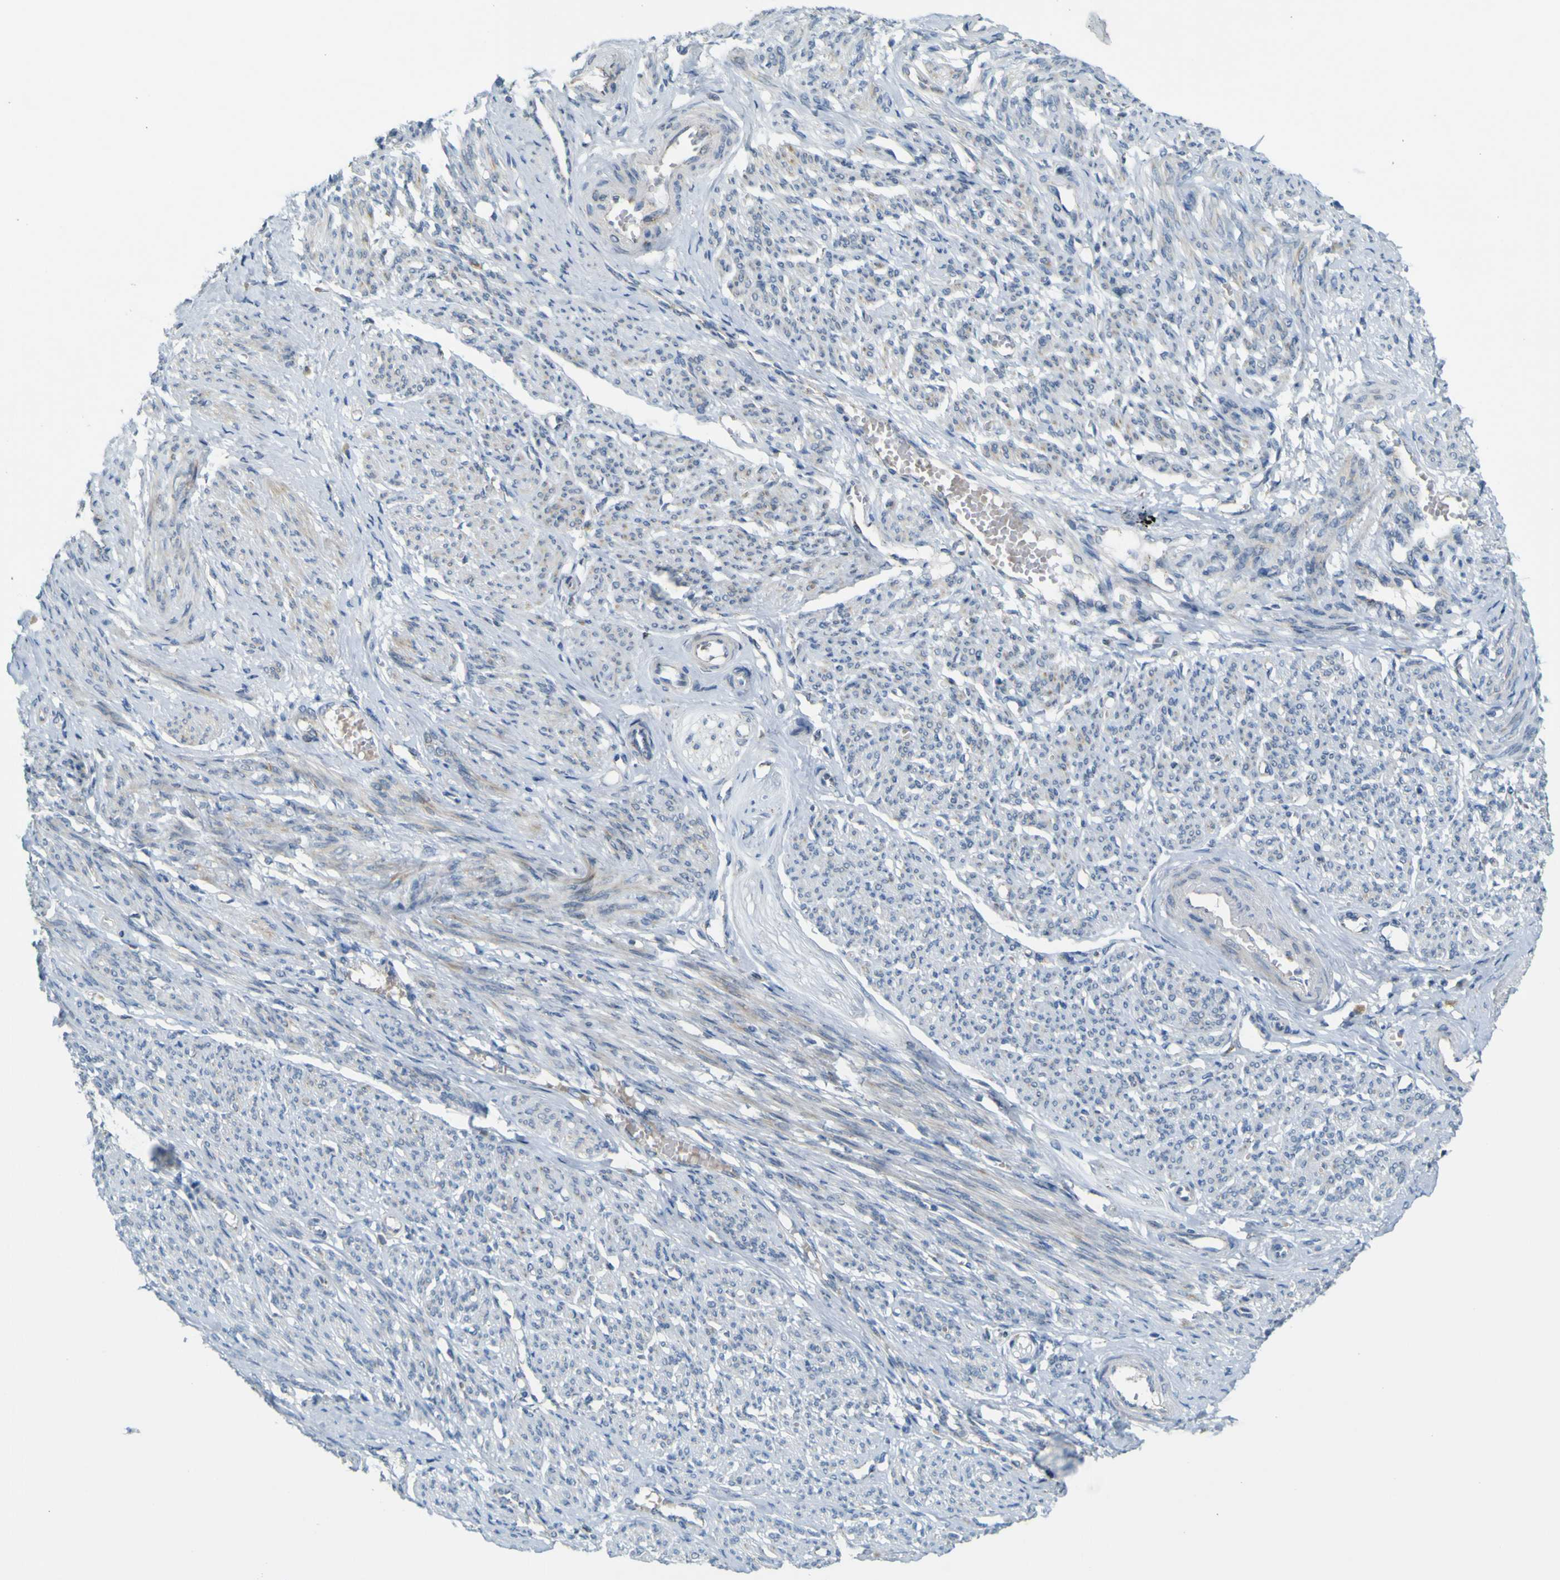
{"staining": {"intensity": "weak", "quantity": "<25%", "location": "cytoplasmic/membranous"}, "tissue": "smooth muscle", "cell_type": "Smooth muscle cells", "image_type": "normal", "snomed": [{"axis": "morphology", "description": "Normal tissue, NOS"}, {"axis": "topography", "description": "Smooth muscle"}], "caption": "DAB (3,3'-diaminobenzidine) immunohistochemical staining of unremarkable human smooth muscle displays no significant positivity in smooth muscle cells.", "gene": "ACBD5", "patient": {"sex": "female", "age": 65}}